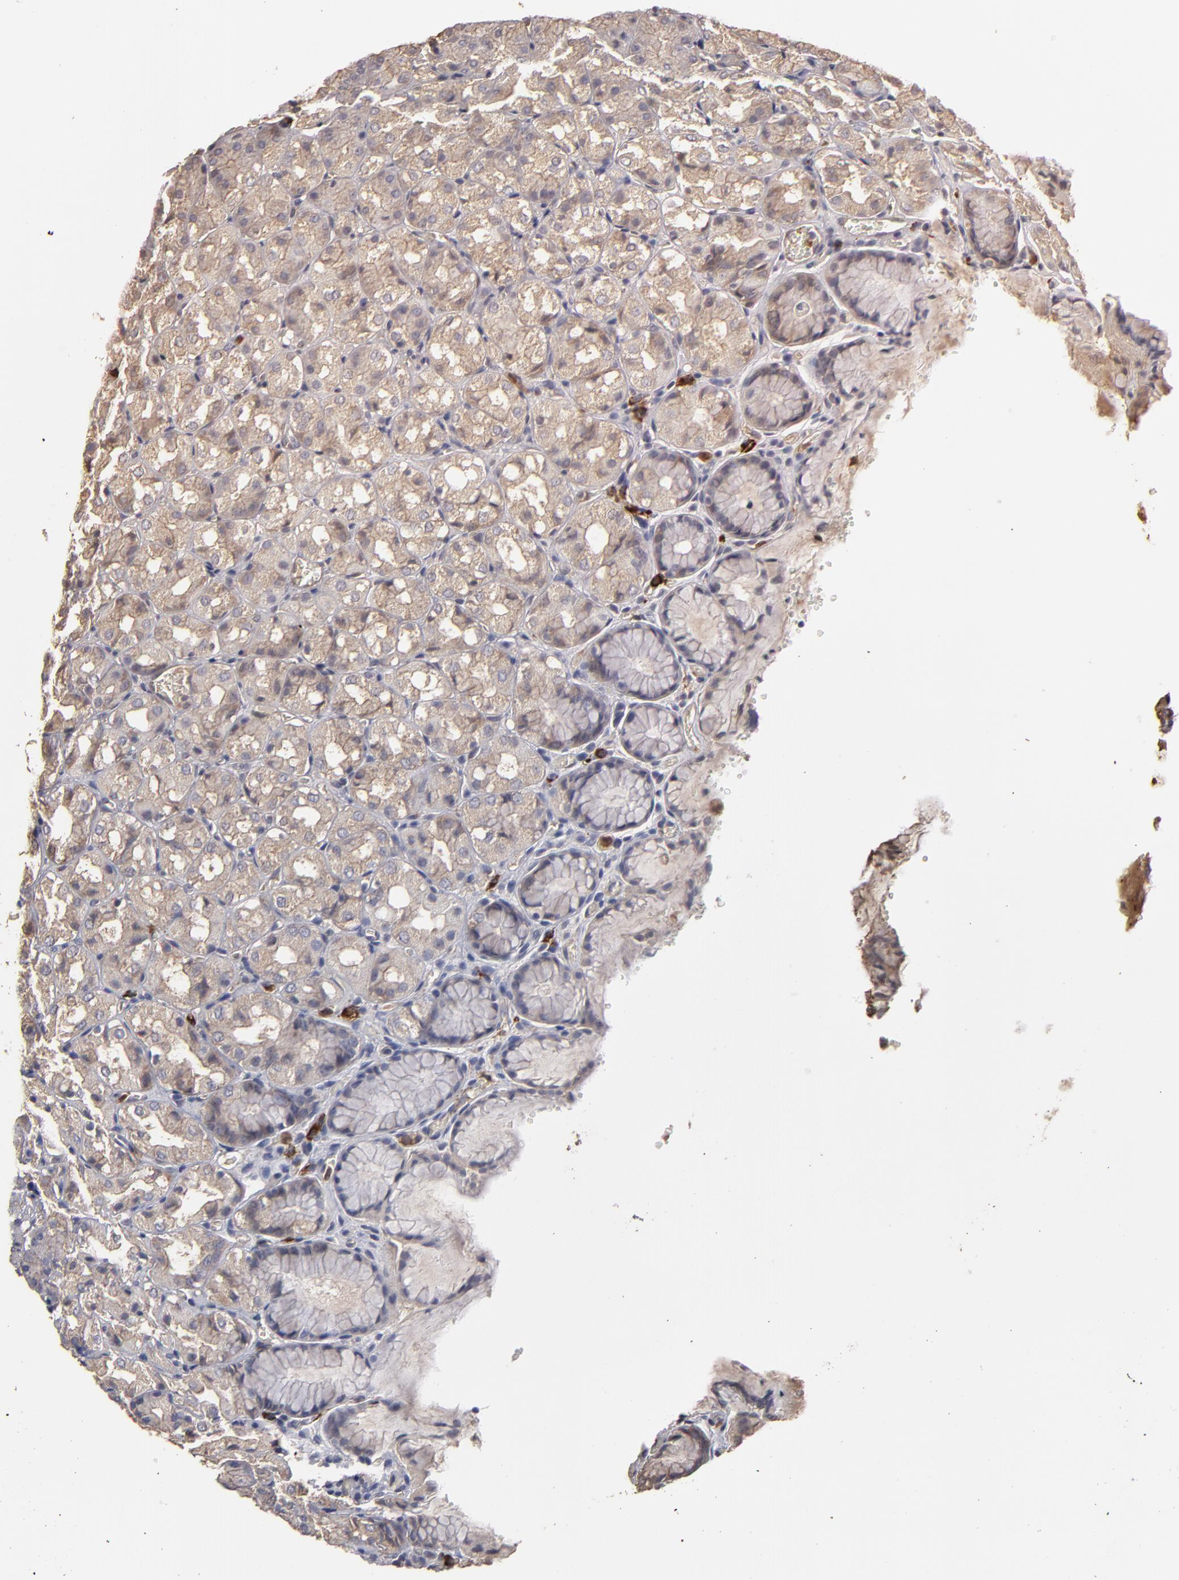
{"staining": {"intensity": "weak", "quantity": "25%-75%", "location": "cytoplasmic/membranous"}, "tissue": "stomach", "cell_type": "Glandular cells", "image_type": "normal", "snomed": [{"axis": "morphology", "description": "Normal tissue, NOS"}, {"axis": "topography", "description": "Stomach, upper"}], "caption": "Protein expression analysis of benign stomach exhibits weak cytoplasmic/membranous expression in approximately 25%-75% of glandular cells.", "gene": "RO60", "patient": {"sex": "female", "age": 81}}